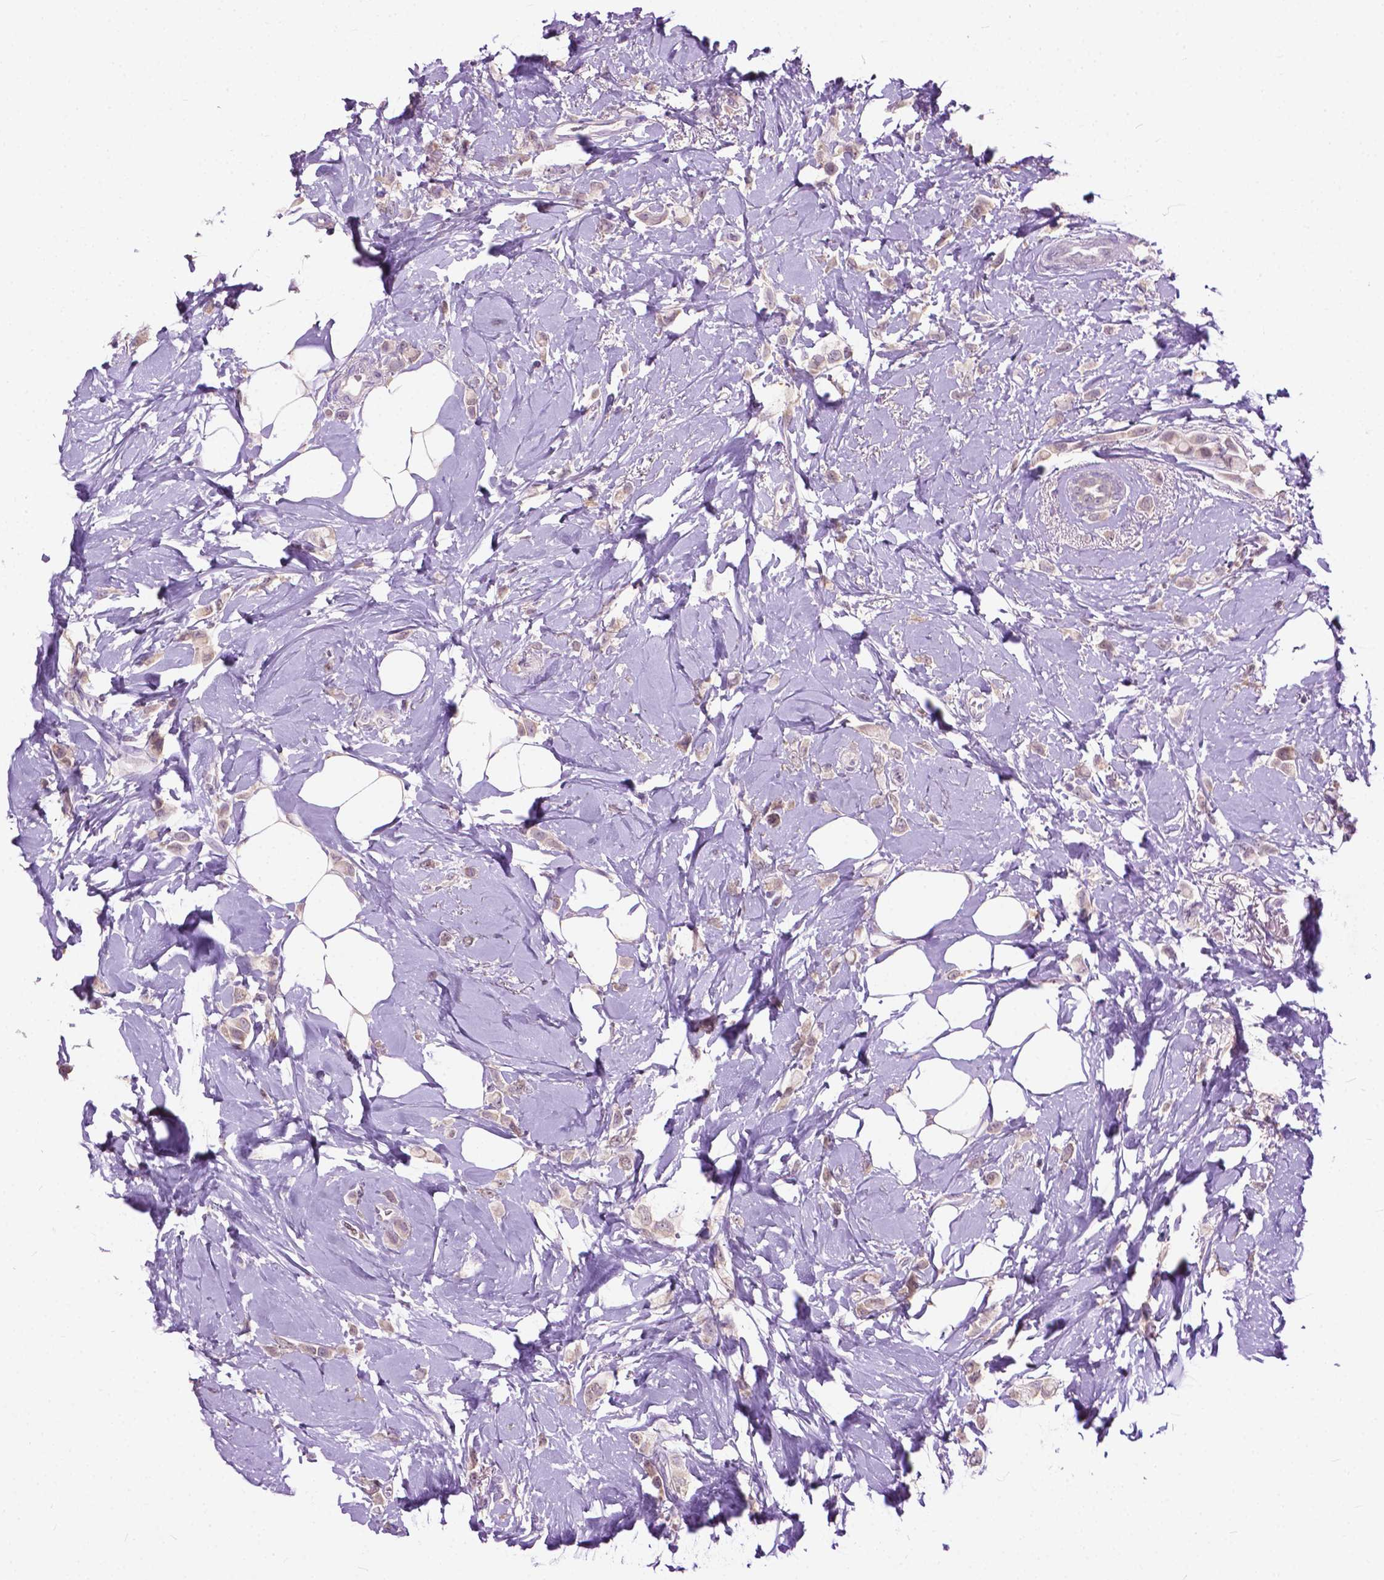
{"staining": {"intensity": "weak", "quantity": "25%-75%", "location": "cytoplasmic/membranous"}, "tissue": "breast cancer", "cell_type": "Tumor cells", "image_type": "cancer", "snomed": [{"axis": "morphology", "description": "Lobular carcinoma"}, {"axis": "topography", "description": "Breast"}], "caption": "Tumor cells show weak cytoplasmic/membranous staining in about 25%-75% of cells in lobular carcinoma (breast).", "gene": "TTC9B", "patient": {"sex": "female", "age": 66}}